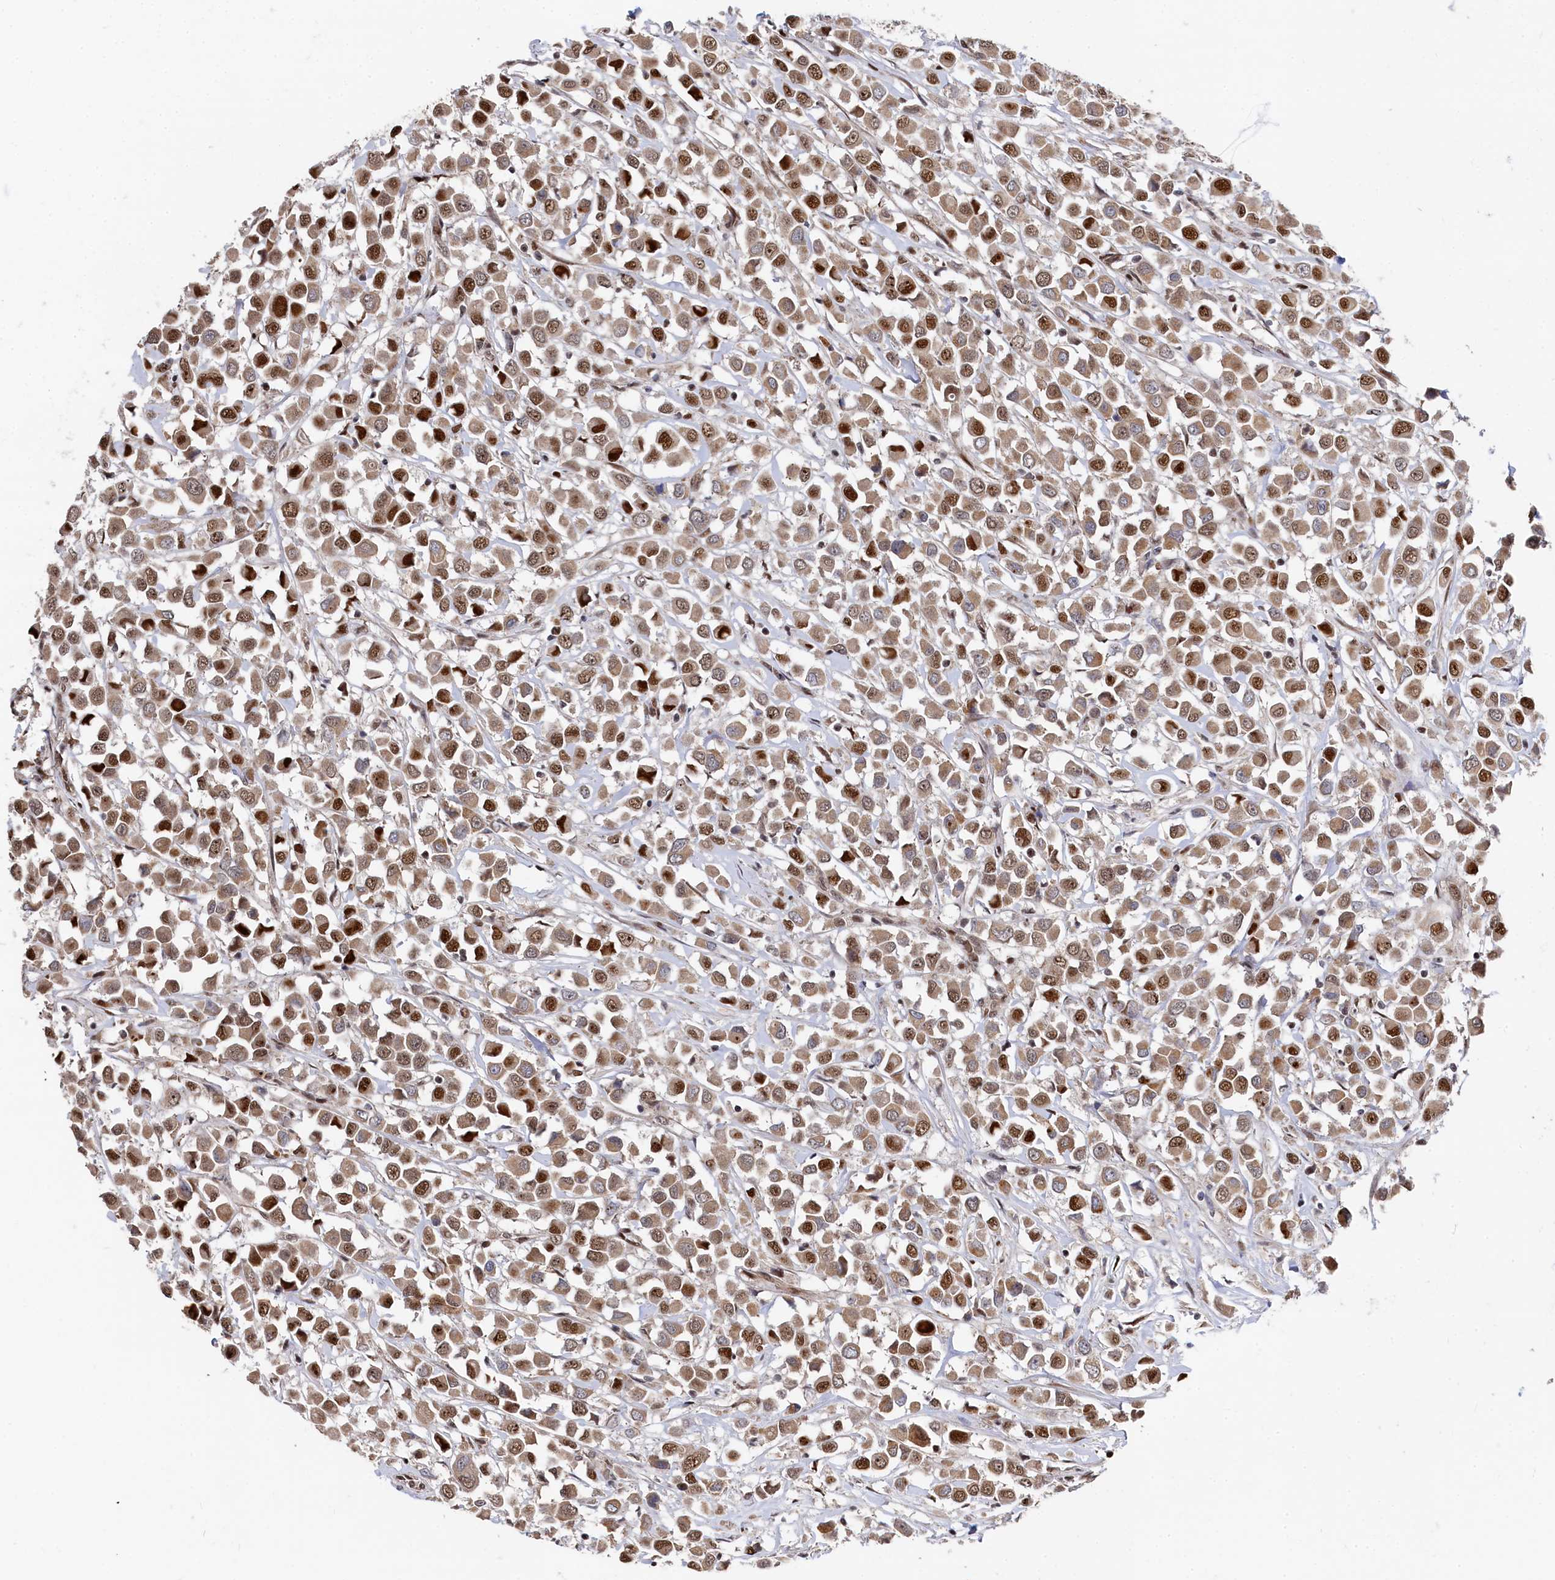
{"staining": {"intensity": "moderate", "quantity": ">75%", "location": "cytoplasmic/membranous,nuclear"}, "tissue": "breast cancer", "cell_type": "Tumor cells", "image_type": "cancer", "snomed": [{"axis": "morphology", "description": "Duct carcinoma"}, {"axis": "topography", "description": "Breast"}], "caption": "The immunohistochemical stain labels moderate cytoplasmic/membranous and nuclear expression in tumor cells of breast cancer tissue. Nuclei are stained in blue.", "gene": "BUB3", "patient": {"sex": "female", "age": 61}}